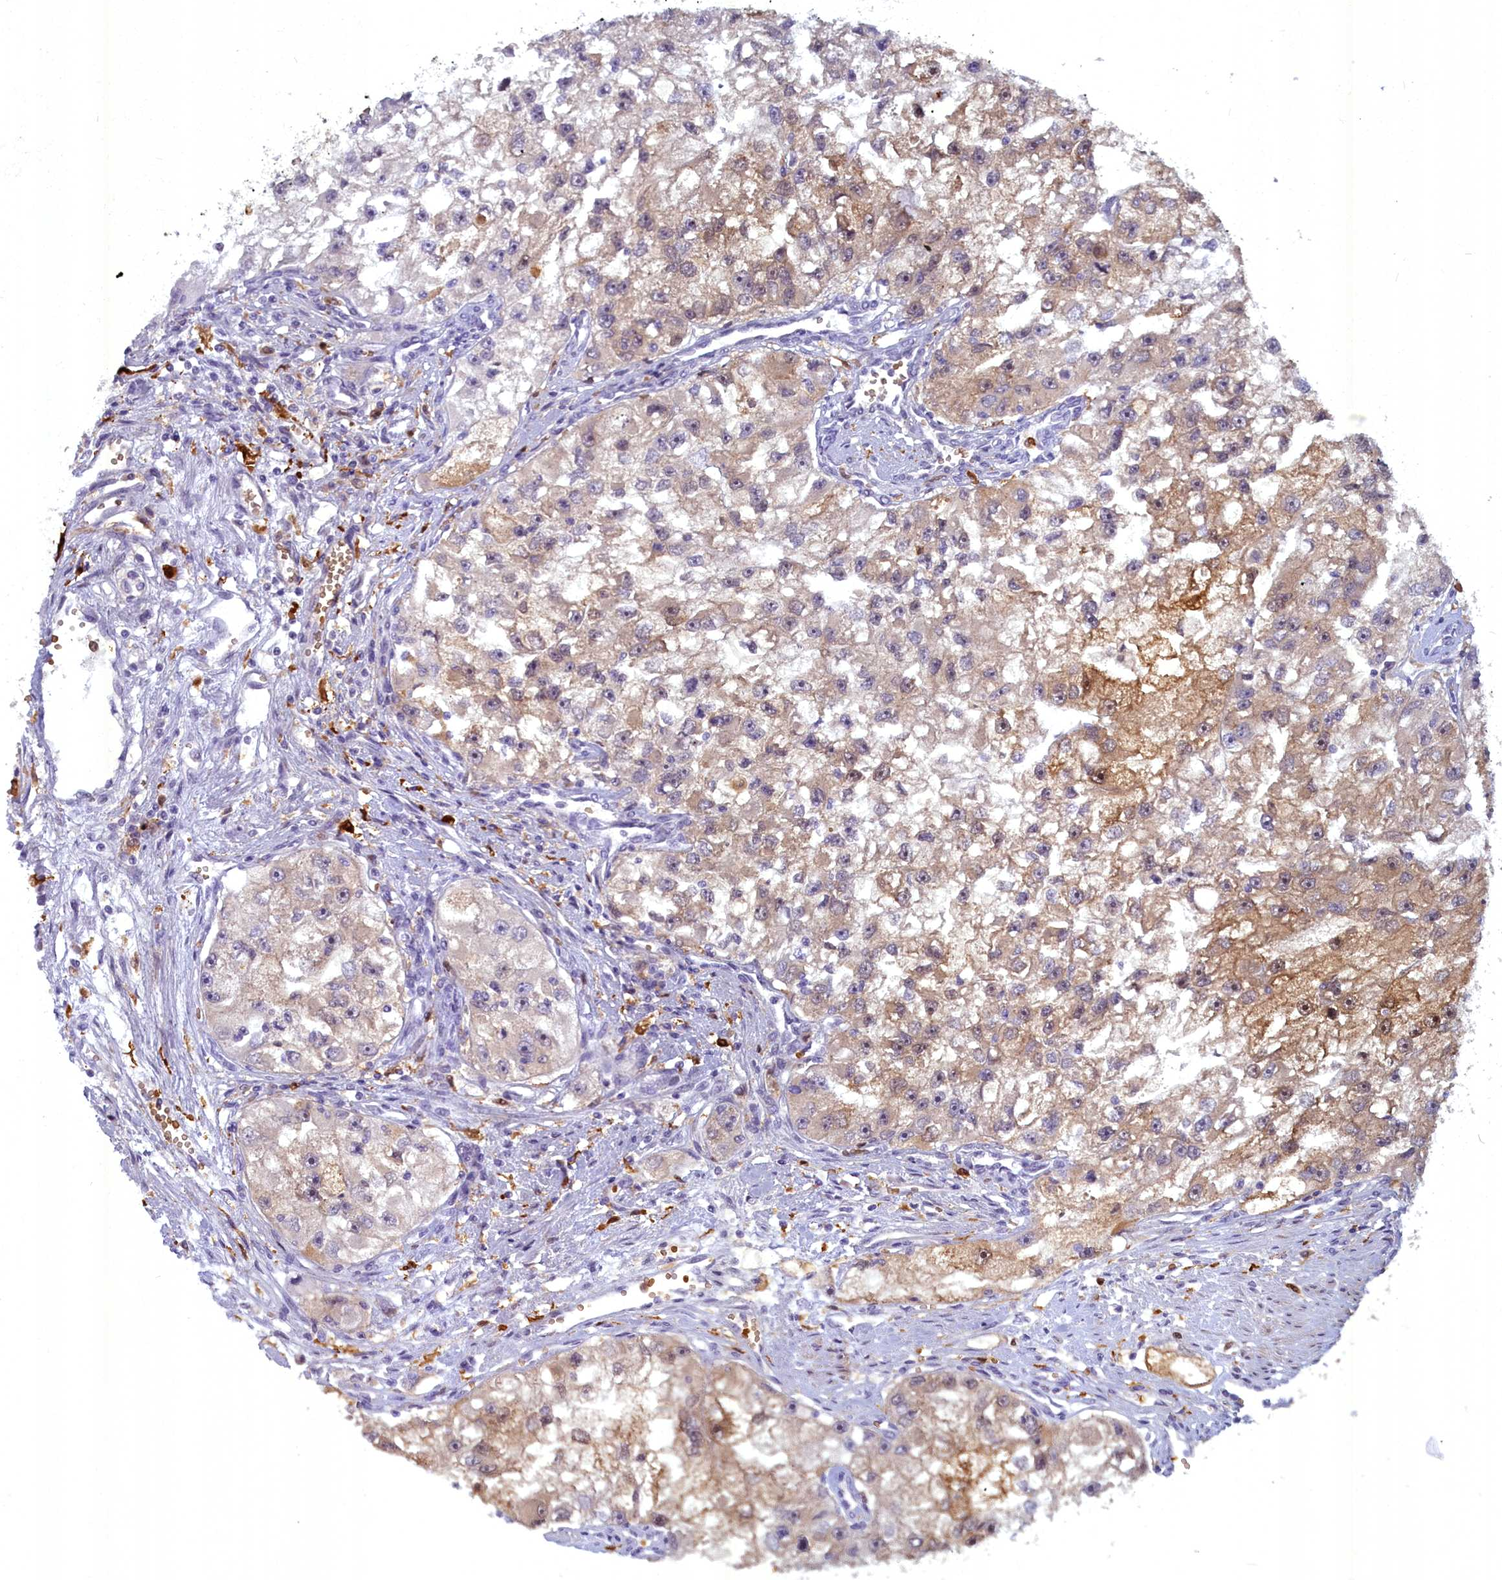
{"staining": {"intensity": "weak", "quantity": ">75%", "location": "cytoplasmic/membranous"}, "tissue": "renal cancer", "cell_type": "Tumor cells", "image_type": "cancer", "snomed": [{"axis": "morphology", "description": "Adenocarcinoma, NOS"}, {"axis": "topography", "description": "Kidney"}], "caption": "Renal adenocarcinoma stained with DAB (3,3'-diaminobenzidine) immunohistochemistry (IHC) demonstrates low levels of weak cytoplasmic/membranous expression in approximately >75% of tumor cells. (IHC, brightfield microscopy, high magnification).", "gene": "BLVRB", "patient": {"sex": "male", "age": 63}}